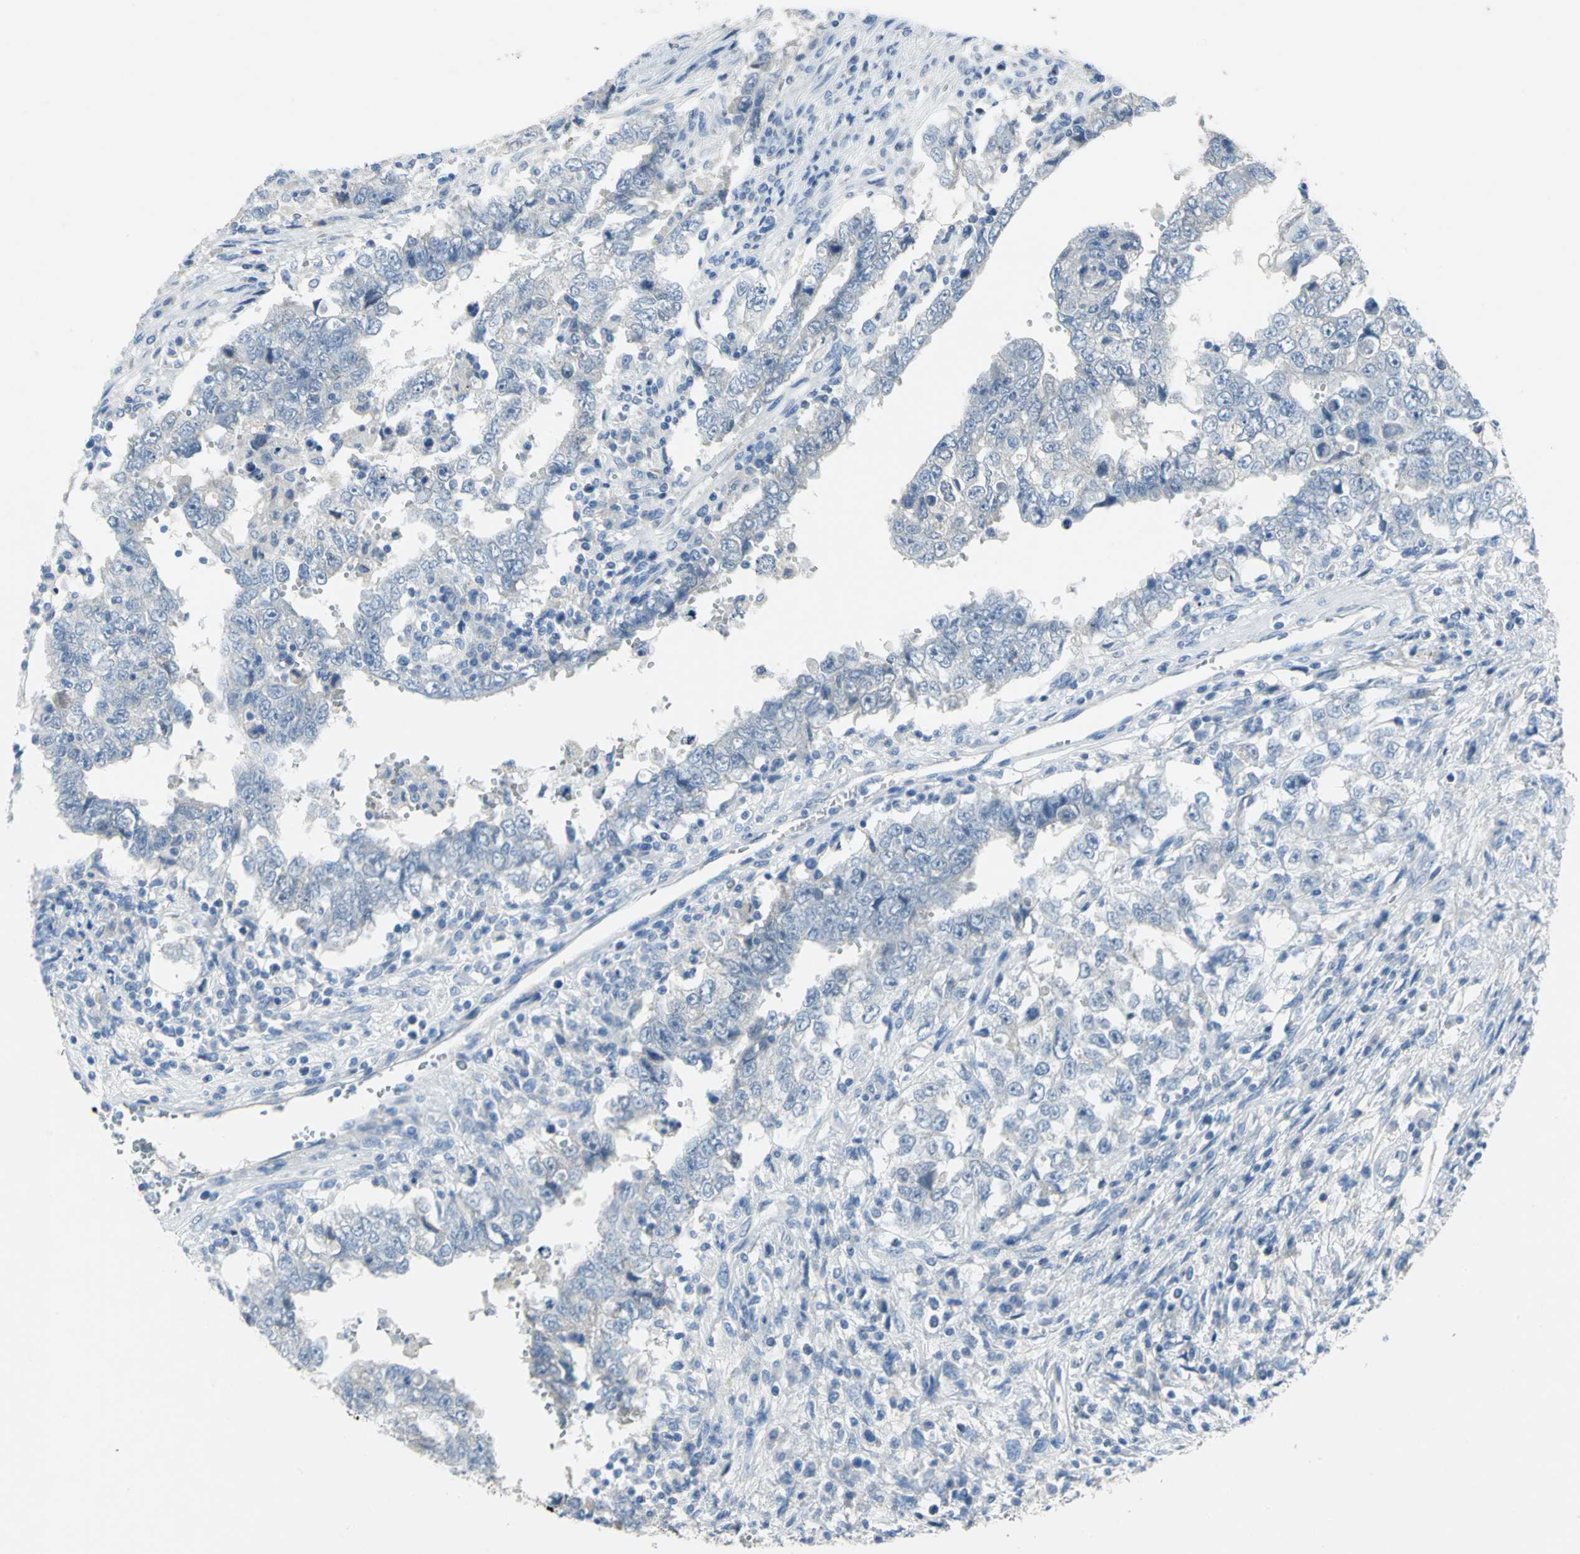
{"staining": {"intensity": "negative", "quantity": "none", "location": "none"}, "tissue": "testis cancer", "cell_type": "Tumor cells", "image_type": "cancer", "snomed": [{"axis": "morphology", "description": "Carcinoma, Embryonal, NOS"}, {"axis": "topography", "description": "Testis"}], "caption": "The photomicrograph shows no staining of tumor cells in testis embryonal carcinoma. The staining is performed using DAB (3,3'-diaminobenzidine) brown chromogen with nuclei counter-stained in using hematoxylin.", "gene": "PTGDS", "patient": {"sex": "male", "age": 26}}